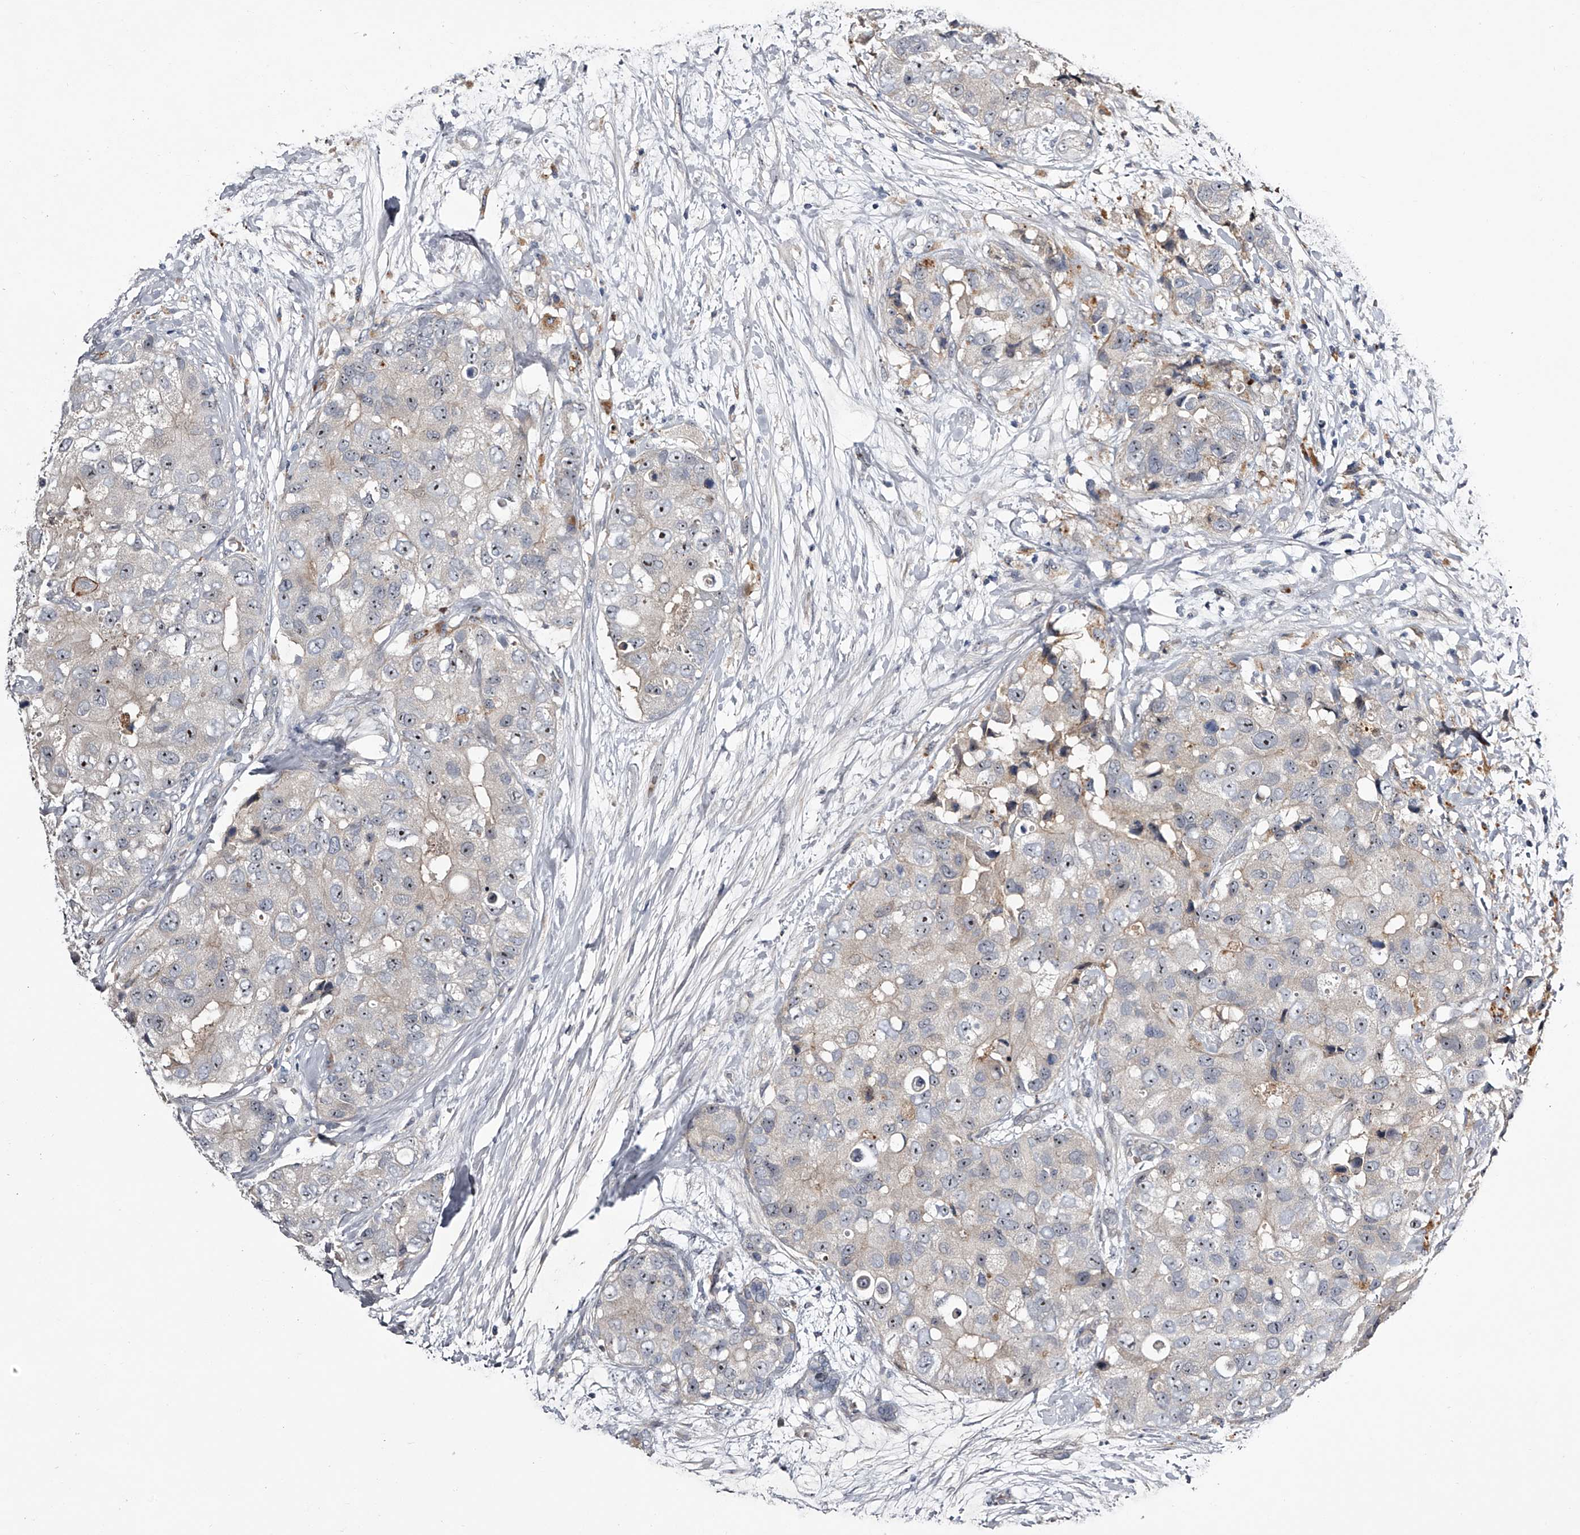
{"staining": {"intensity": "moderate", "quantity": ">75%", "location": "nuclear"}, "tissue": "breast cancer", "cell_type": "Tumor cells", "image_type": "cancer", "snomed": [{"axis": "morphology", "description": "Duct carcinoma"}, {"axis": "topography", "description": "Breast"}], "caption": "This is an image of immunohistochemistry staining of breast cancer (infiltrating ductal carcinoma), which shows moderate positivity in the nuclear of tumor cells.", "gene": "MDN1", "patient": {"sex": "female", "age": 62}}